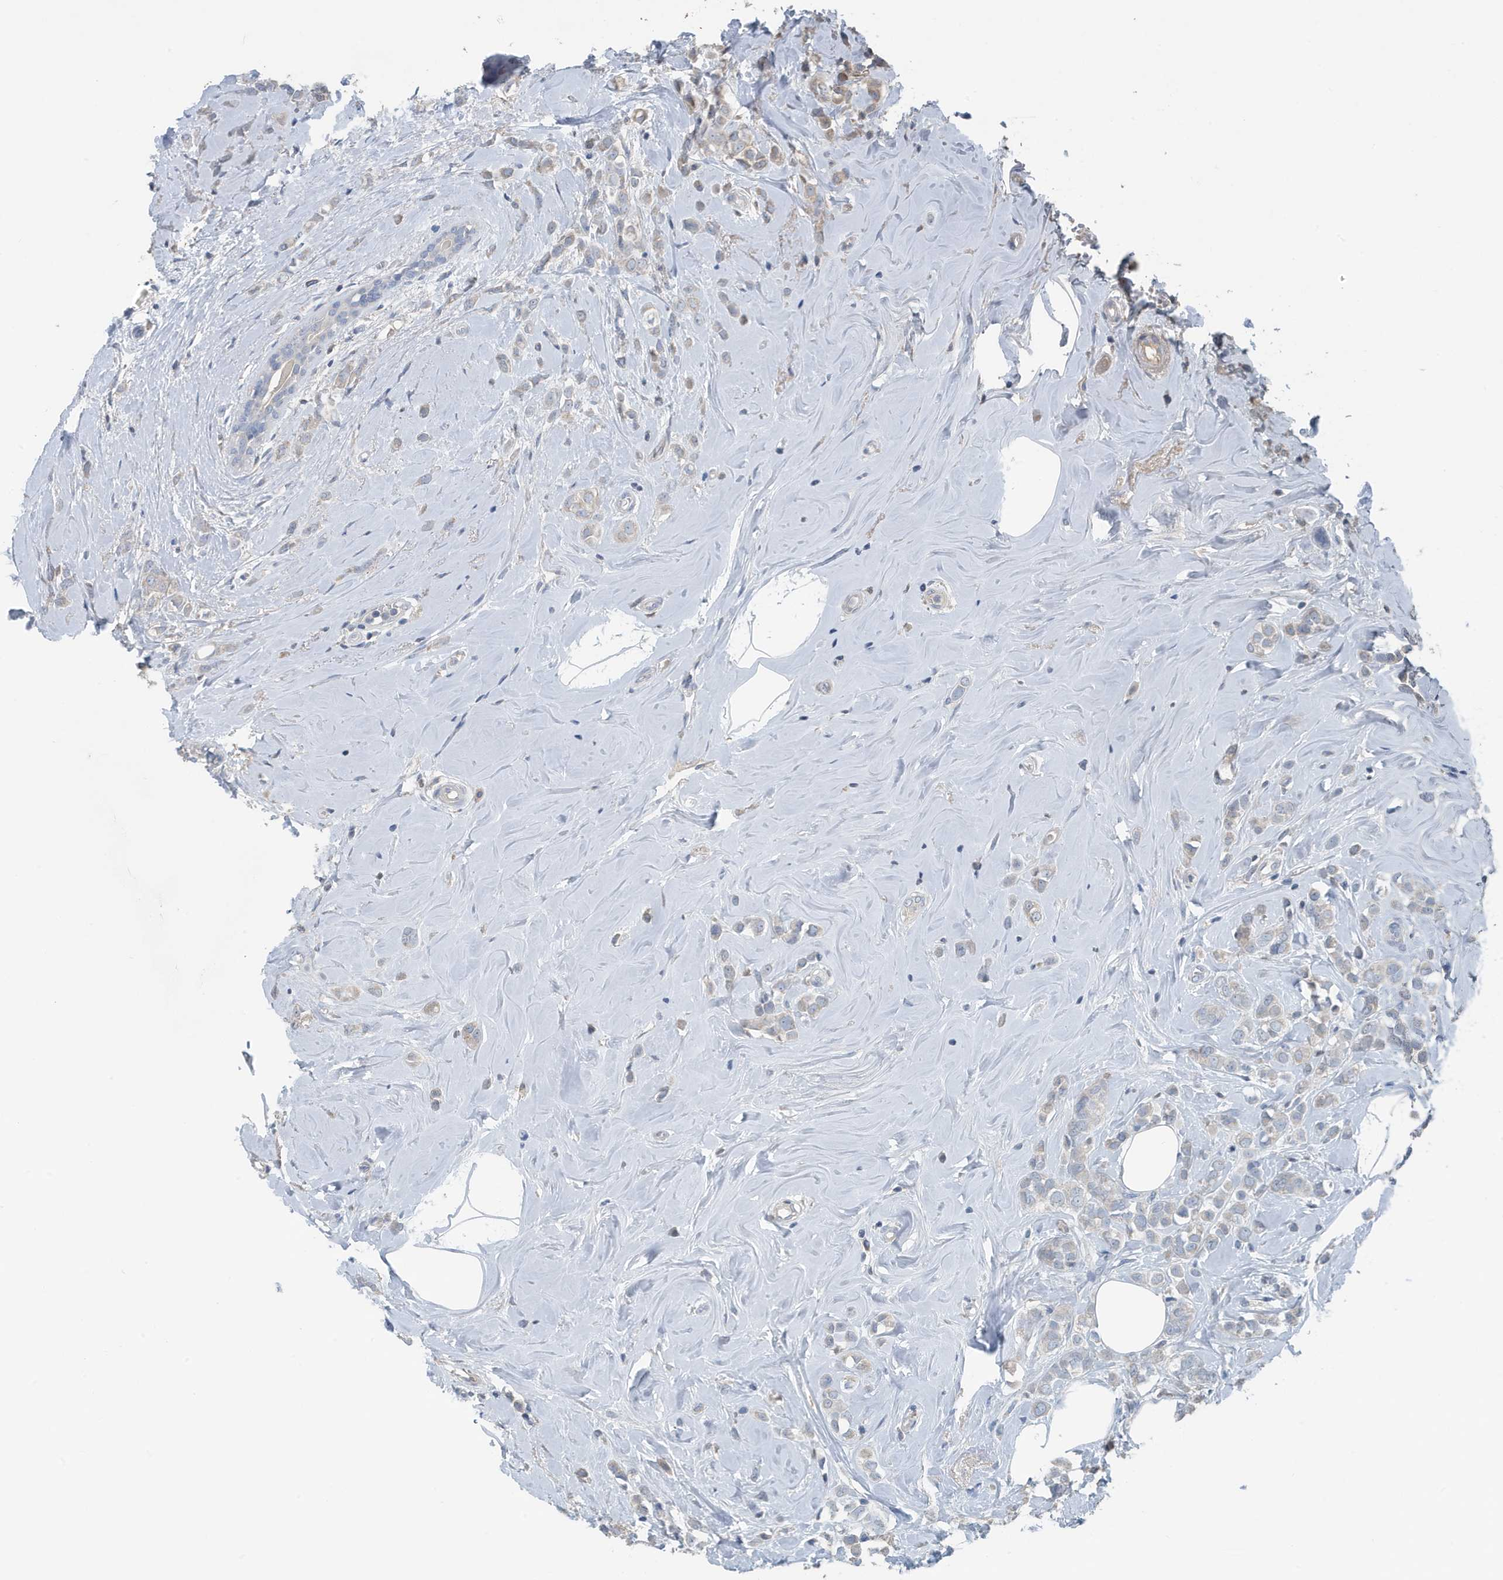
{"staining": {"intensity": "weak", "quantity": "<25%", "location": "cytoplasmic/membranous"}, "tissue": "breast cancer", "cell_type": "Tumor cells", "image_type": "cancer", "snomed": [{"axis": "morphology", "description": "Lobular carcinoma"}, {"axis": "topography", "description": "Breast"}], "caption": "Protein analysis of lobular carcinoma (breast) demonstrates no significant staining in tumor cells.", "gene": "UGT2B4", "patient": {"sex": "female", "age": 47}}